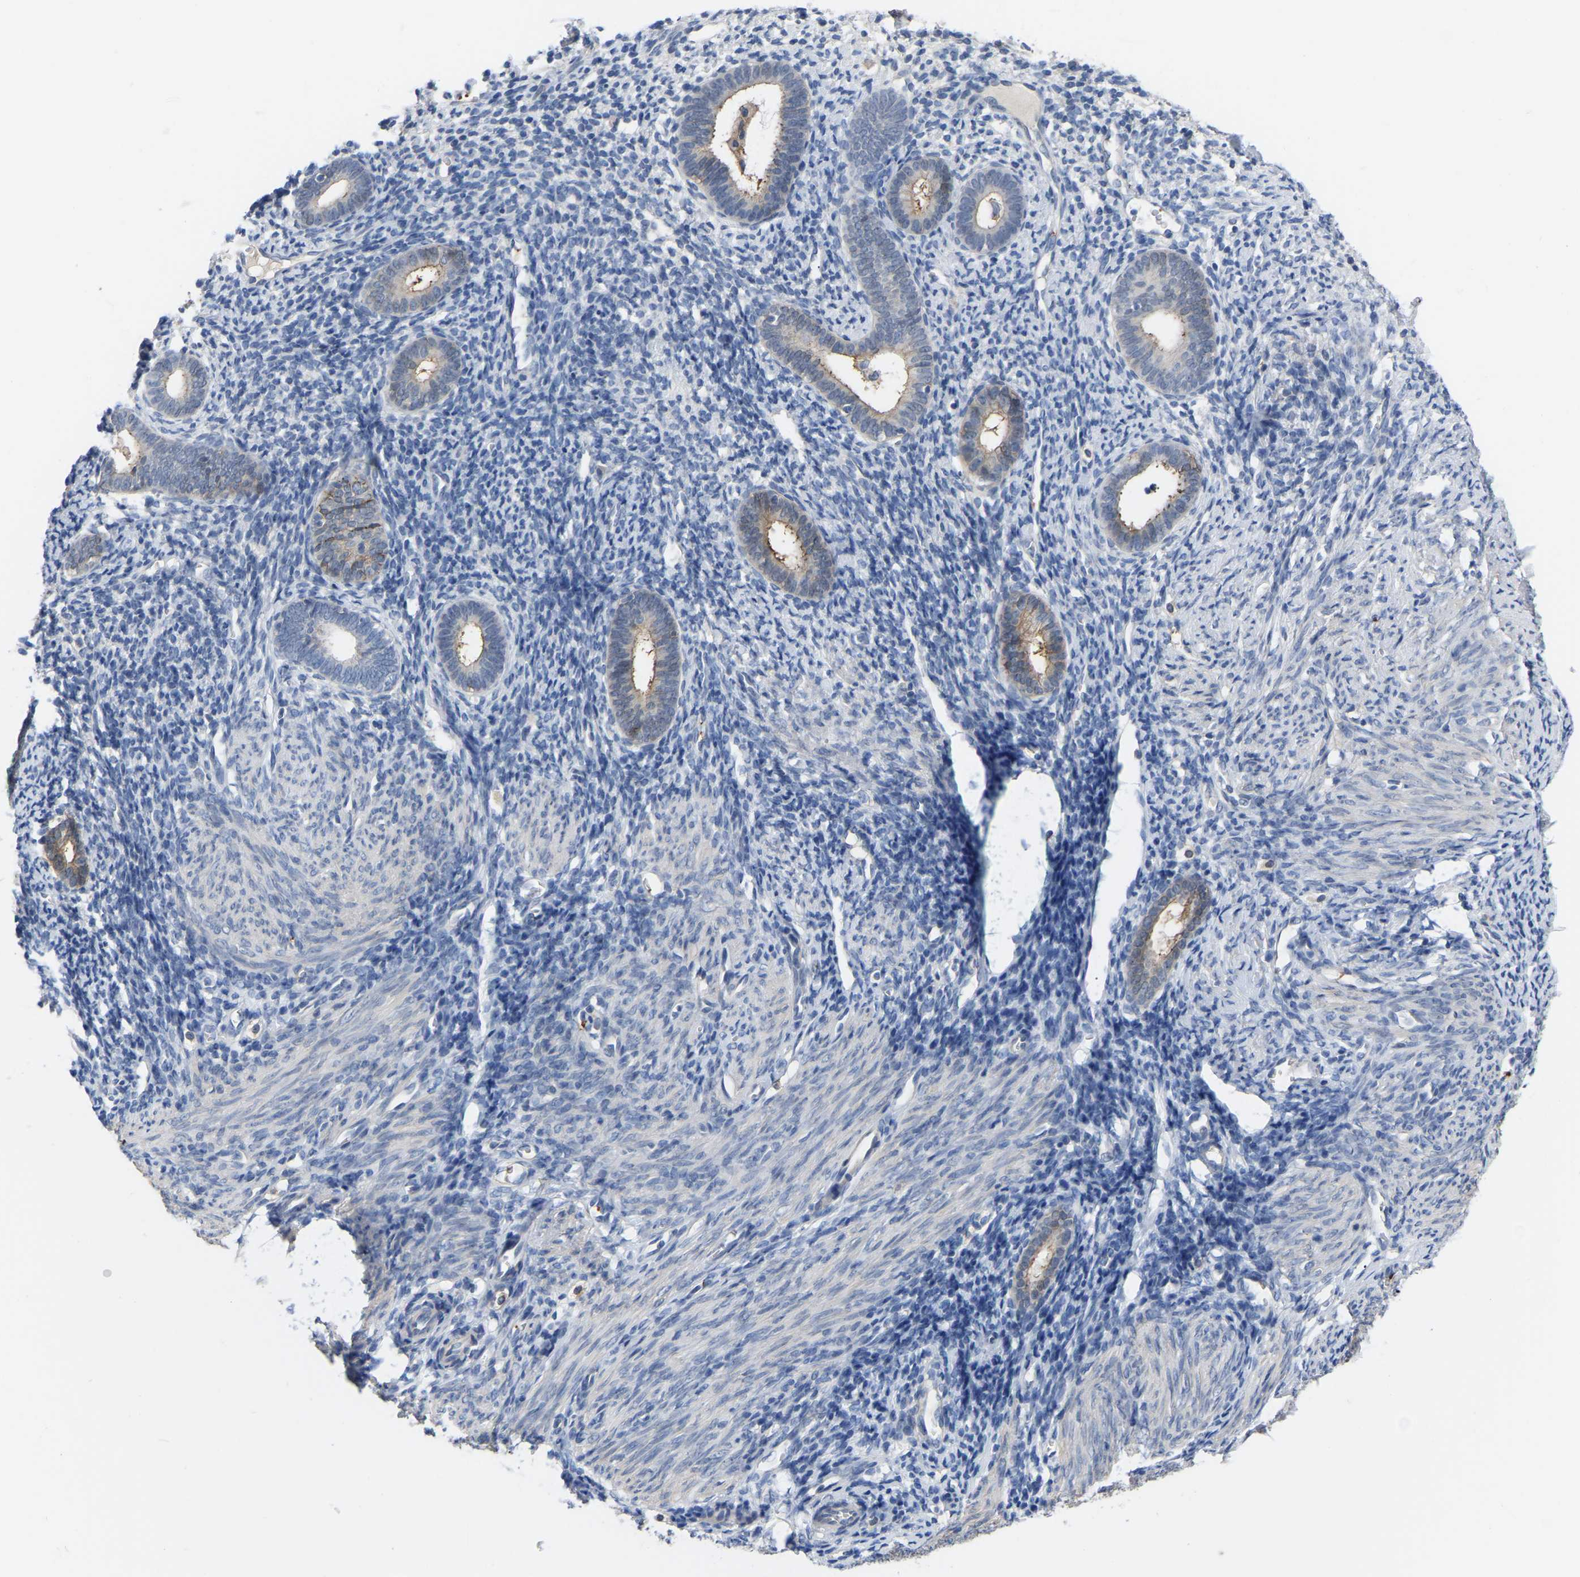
{"staining": {"intensity": "negative", "quantity": "none", "location": "none"}, "tissue": "endometrium", "cell_type": "Cells in endometrial stroma", "image_type": "normal", "snomed": [{"axis": "morphology", "description": "Normal tissue, NOS"}, {"axis": "morphology", "description": "Adenocarcinoma, NOS"}, {"axis": "topography", "description": "Endometrium"}], "caption": "DAB (3,3'-diaminobenzidine) immunohistochemical staining of unremarkable endometrium displays no significant expression in cells in endometrial stroma.", "gene": "ZNF449", "patient": {"sex": "female", "age": 57}}